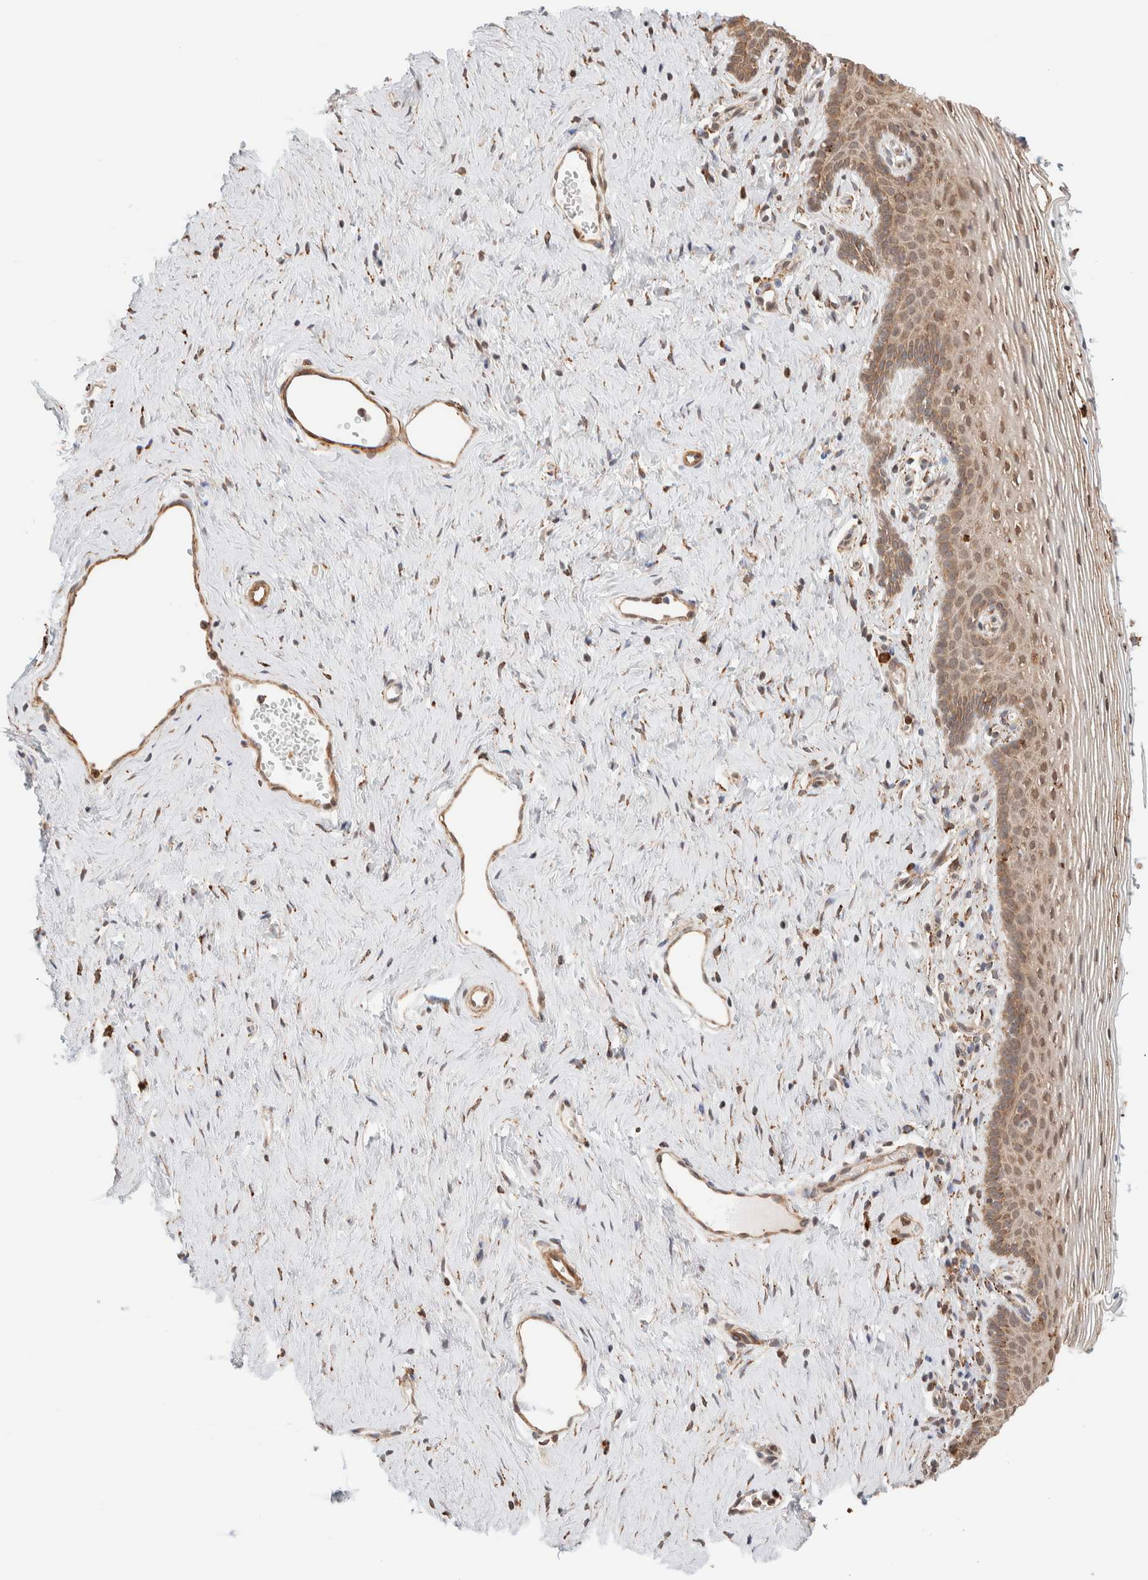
{"staining": {"intensity": "moderate", "quantity": ">75%", "location": "cytoplasmic/membranous,nuclear"}, "tissue": "vagina", "cell_type": "Squamous epithelial cells", "image_type": "normal", "snomed": [{"axis": "morphology", "description": "Normal tissue, NOS"}, {"axis": "topography", "description": "Vagina"}], "caption": "Immunohistochemical staining of benign vagina displays medium levels of moderate cytoplasmic/membranous,nuclear staining in about >75% of squamous epithelial cells. (Stains: DAB (3,3'-diaminobenzidine) in brown, nuclei in blue, Microscopy: brightfield microscopy at high magnification).", "gene": "INTS1", "patient": {"sex": "female", "age": 32}}